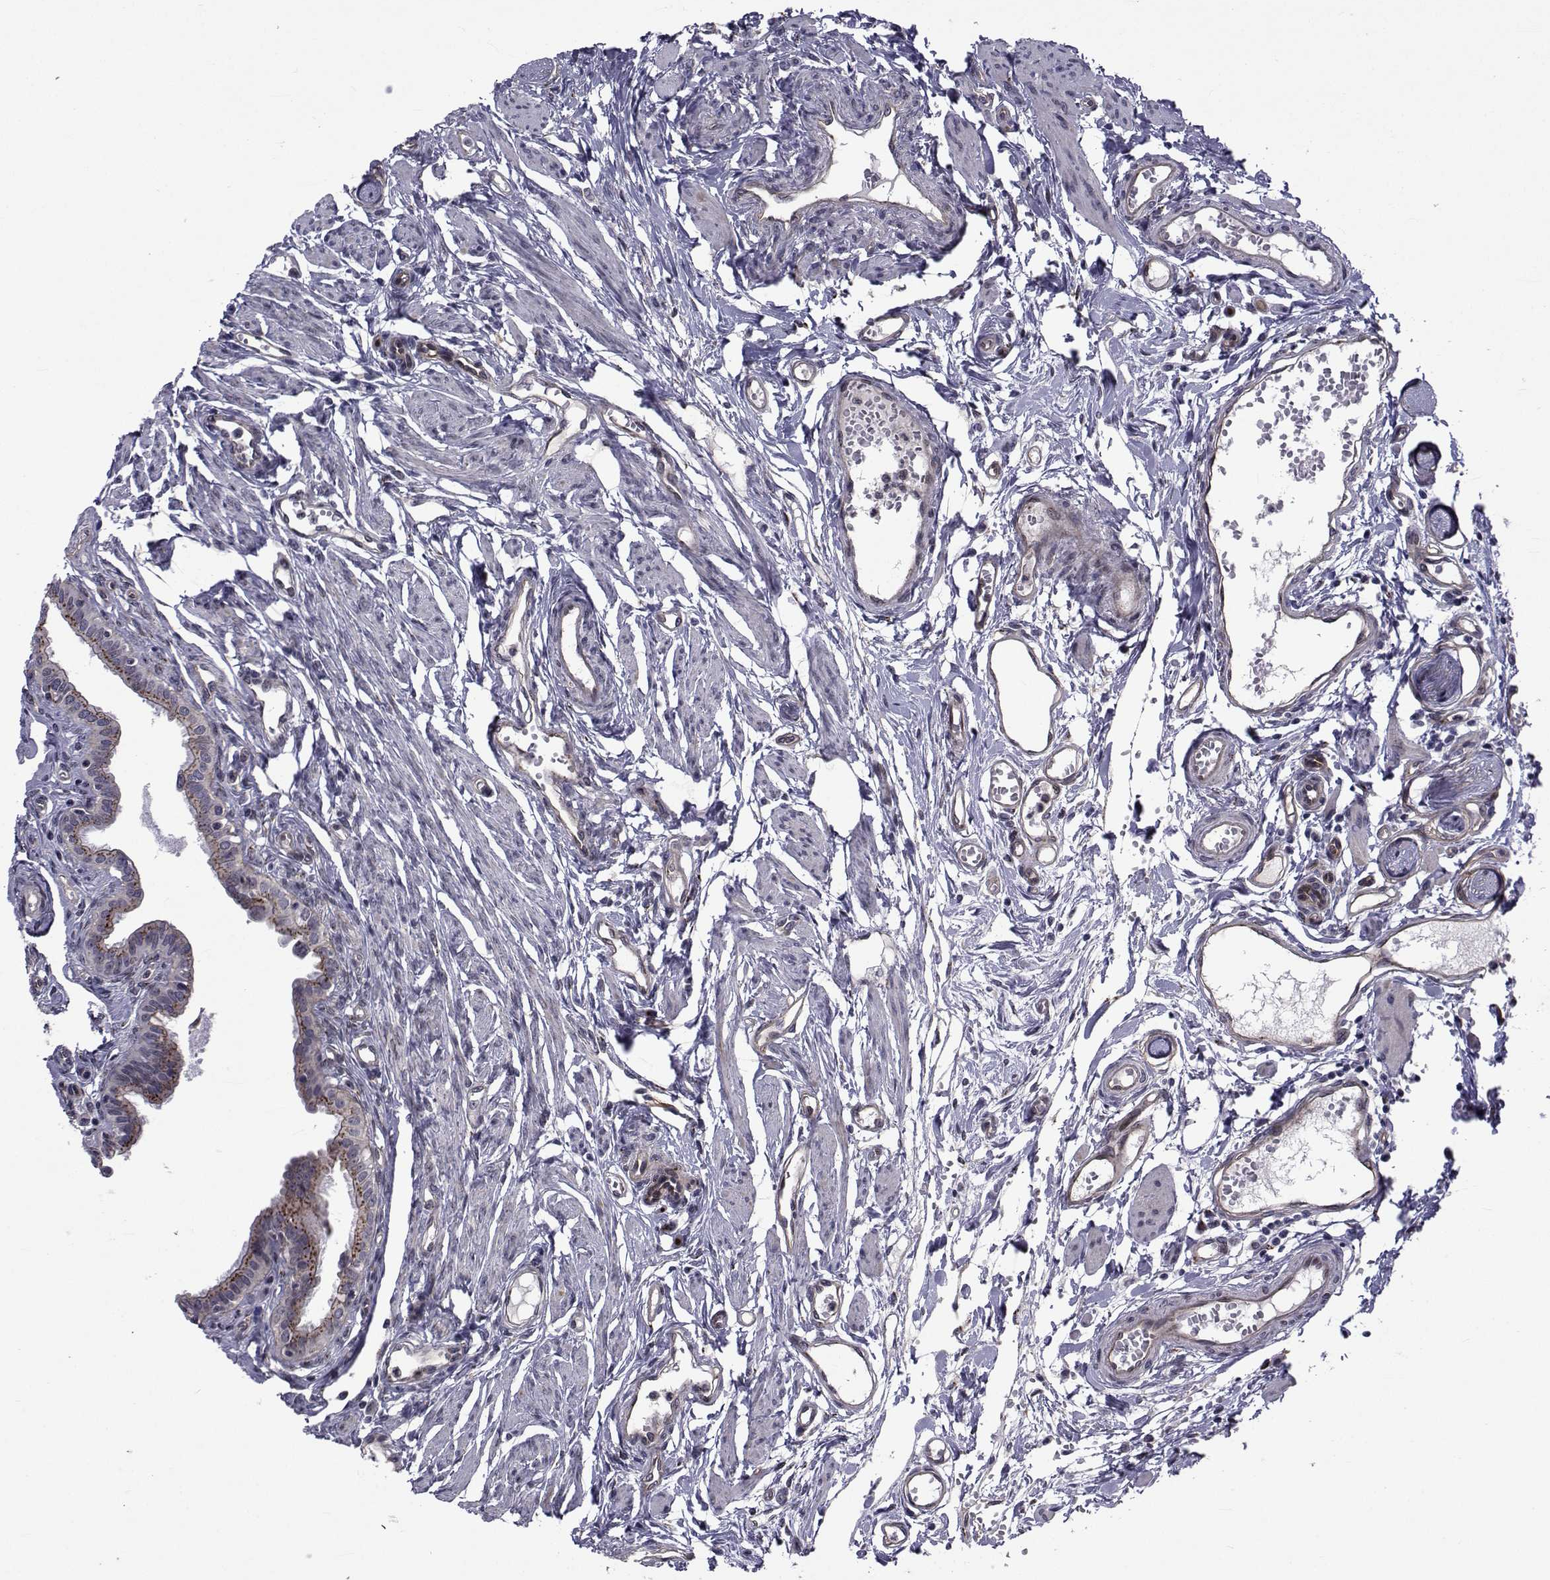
{"staining": {"intensity": "moderate", "quantity": ">75%", "location": "cytoplasmic/membranous"}, "tissue": "fallopian tube", "cell_type": "Glandular cells", "image_type": "normal", "snomed": [{"axis": "morphology", "description": "Normal tissue, NOS"}, {"axis": "morphology", "description": "Carcinoma, endometroid"}, {"axis": "topography", "description": "Fallopian tube"}, {"axis": "topography", "description": "Ovary"}], "caption": "Brown immunohistochemical staining in benign fallopian tube reveals moderate cytoplasmic/membranous staining in approximately >75% of glandular cells.", "gene": "ATP6V1C2", "patient": {"sex": "female", "age": 42}}